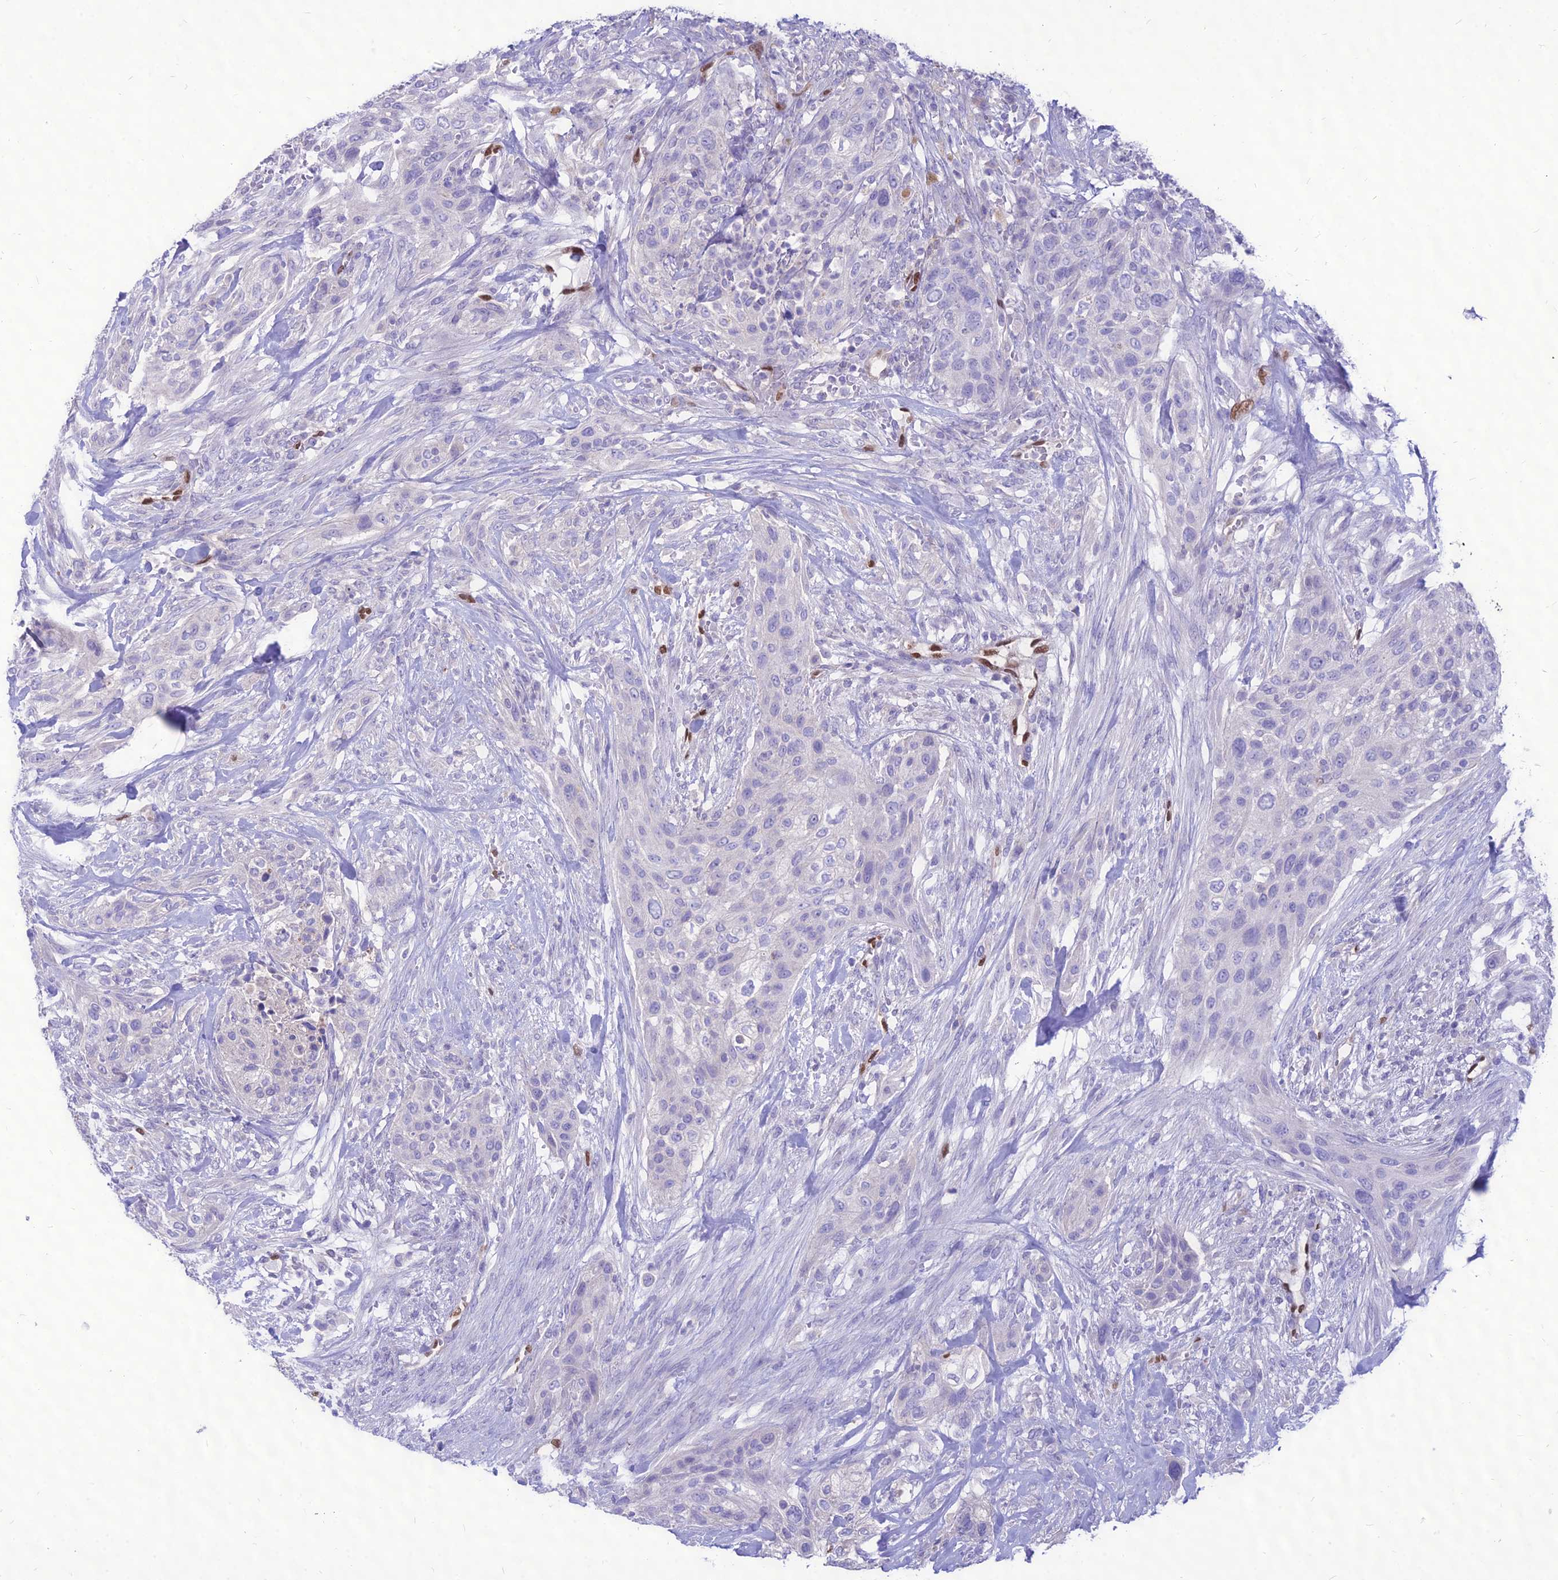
{"staining": {"intensity": "negative", "quantity": "none", "location": "none"}, "tissue": "urothelial cancer", "cell_type": "Tumor cells", "image_type": "cancer", "snomed": [{"axis": "morphology", "description": "Urothelial carcinoma, High grade"}, {"axis": "topography", "description": "Urinary bladder"}], "caption": "High power microscopy micrograph of an immunohistochemistry (IHC) histopathology image of urothelial cancer, revealing no significant positivity in tumor cells.", "gene": "NOVA2", "patient": {"sex": "male", "age": 35}}